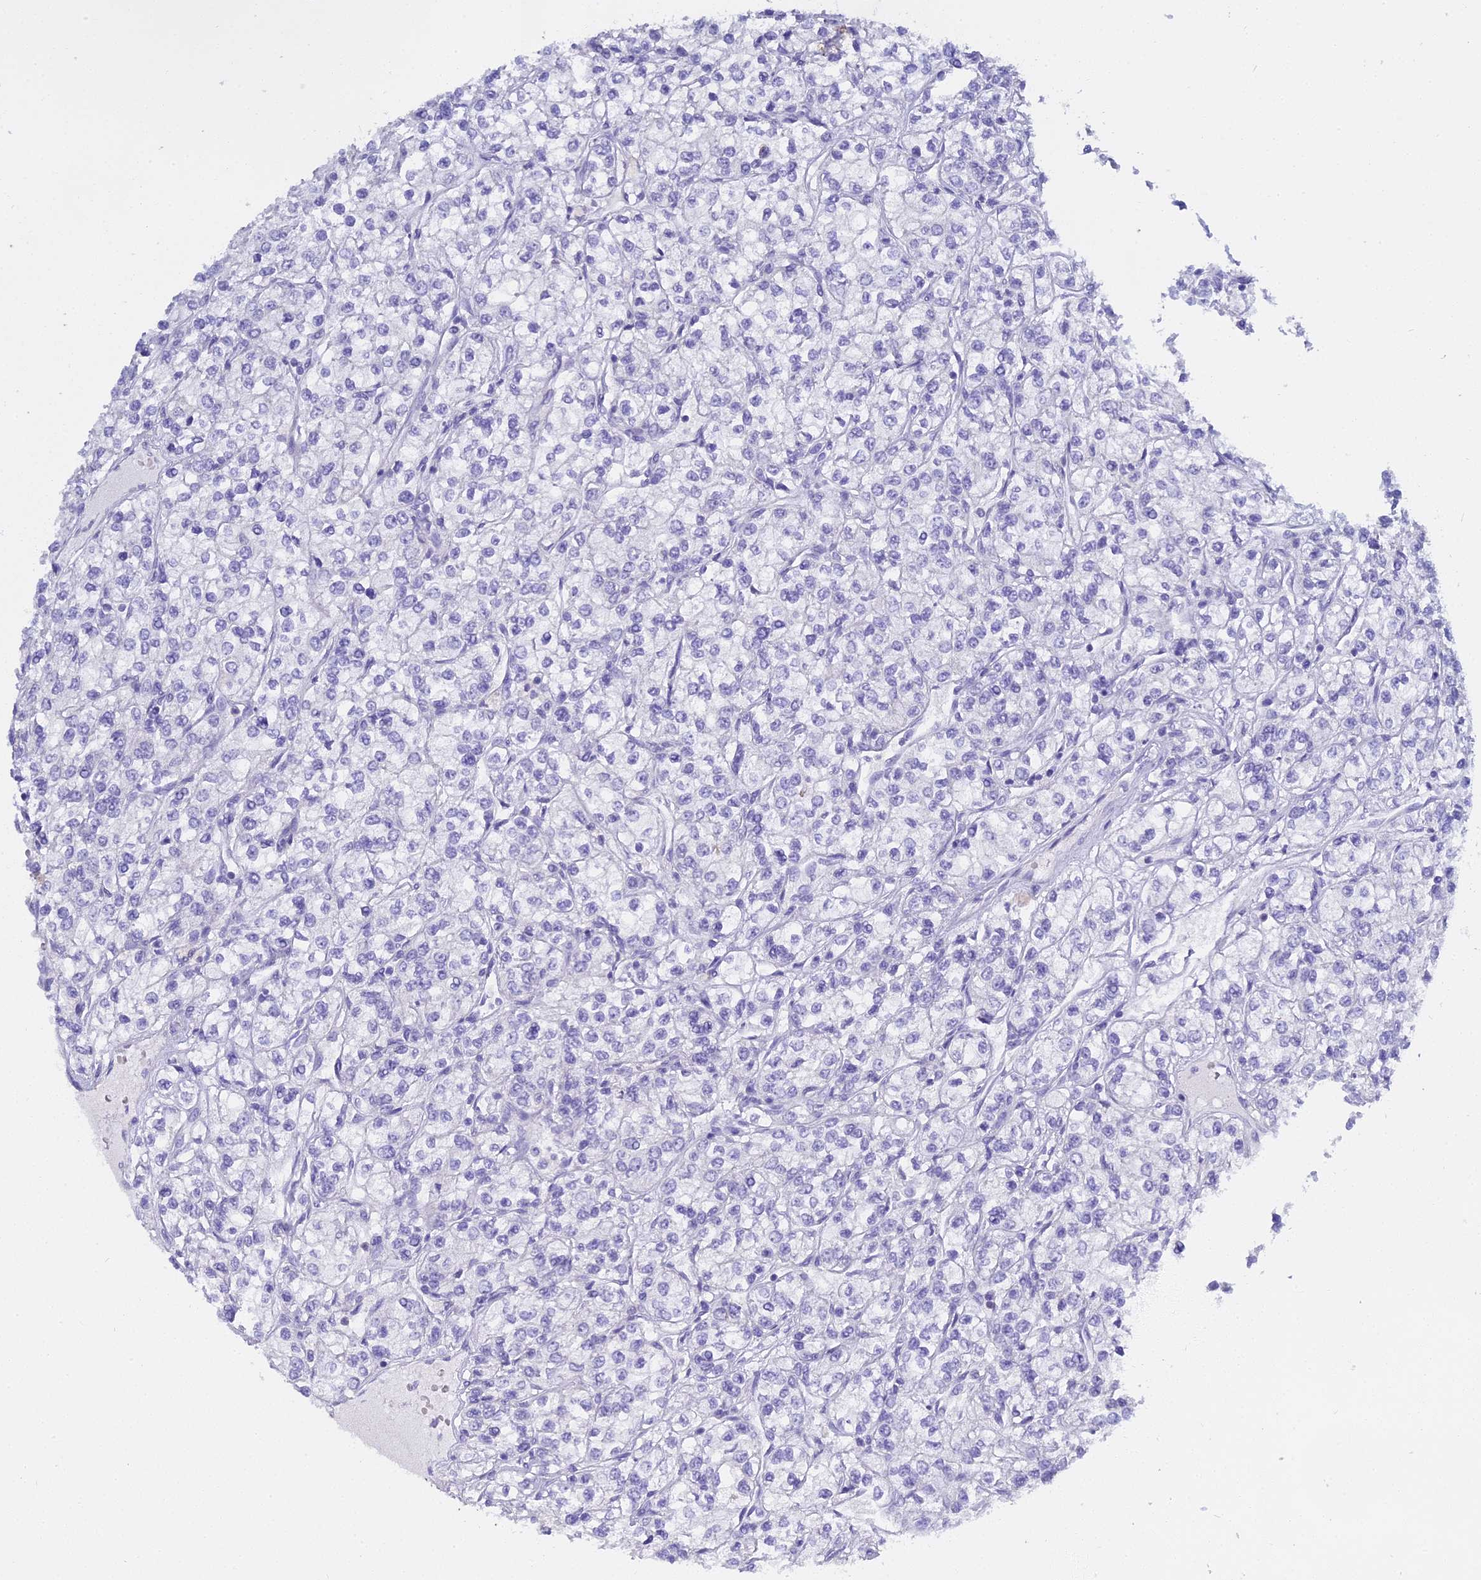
{"staining": {"intensity": "negative", "quantity": "none", "location": "none"}, "tissue": "renal cancer", "cell_type": "Tumor cells", "image_type": "cancer", "snomed": [{"axis": "morphology", "description": "Adenocarcinoma, NOS"}, {"axis": "topography", "description": "Kidney"}], "caption": "This histopathology image is of adenocarcinoma (renal) stained with IHC to label a protein in brown with the nuclei are counter-stained blue. There is no expression in tumor cells.", "gene": "S100A7", "patient": {"sex": "male", "age": 80}}